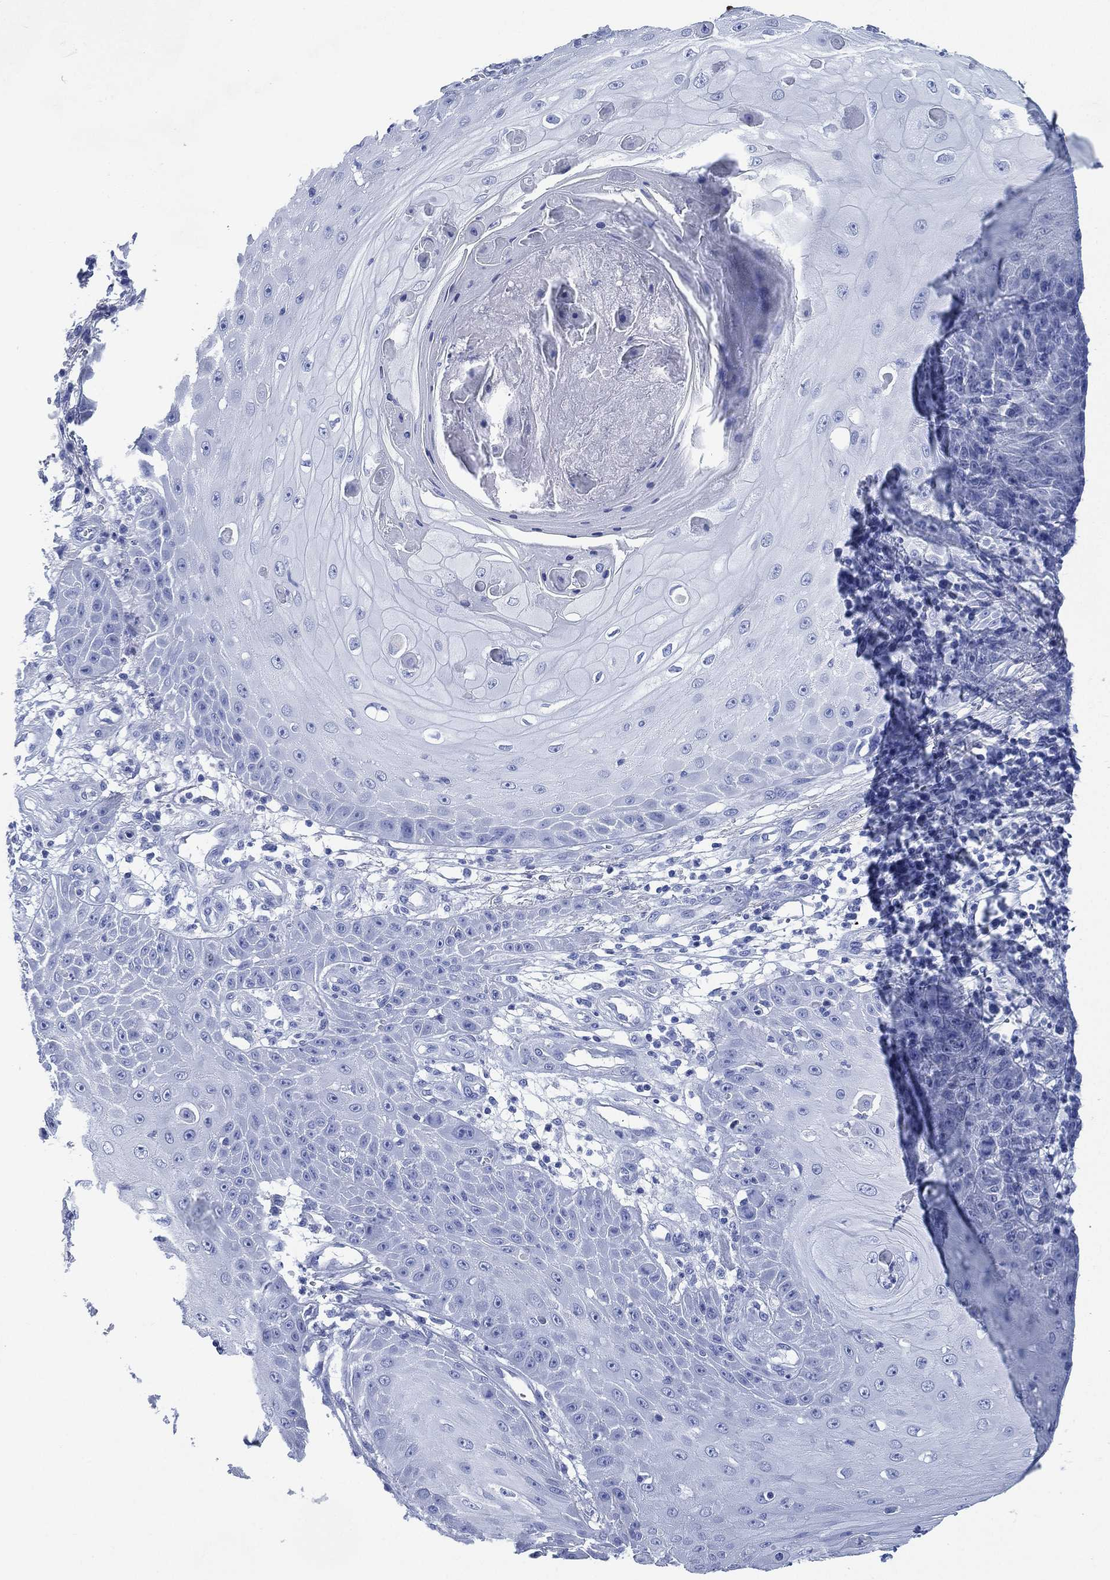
{"staining": {"intensity": "negative", "quantity": "none", "location": "none"}, "tissue": "skin cancer", "cell_type": "Tumor cells", "image_type": "cancer", "snomed": [{"axis": "morphology", "description": "Squamous cell carcinoma, NOS"}, {"axis": "topography", "description": "Skin"}], "caption": "This is a image of IHC staining of skin squamous cell carcinoma, which shows no positivity in tumor cells. (DAB (3,3'-diaminobenzidine) immunohistochemistry (IHC) with hematoxylin counter stain).", "gene": "SIGLECL1", "patient": {"sex": "male", "age": 70}}